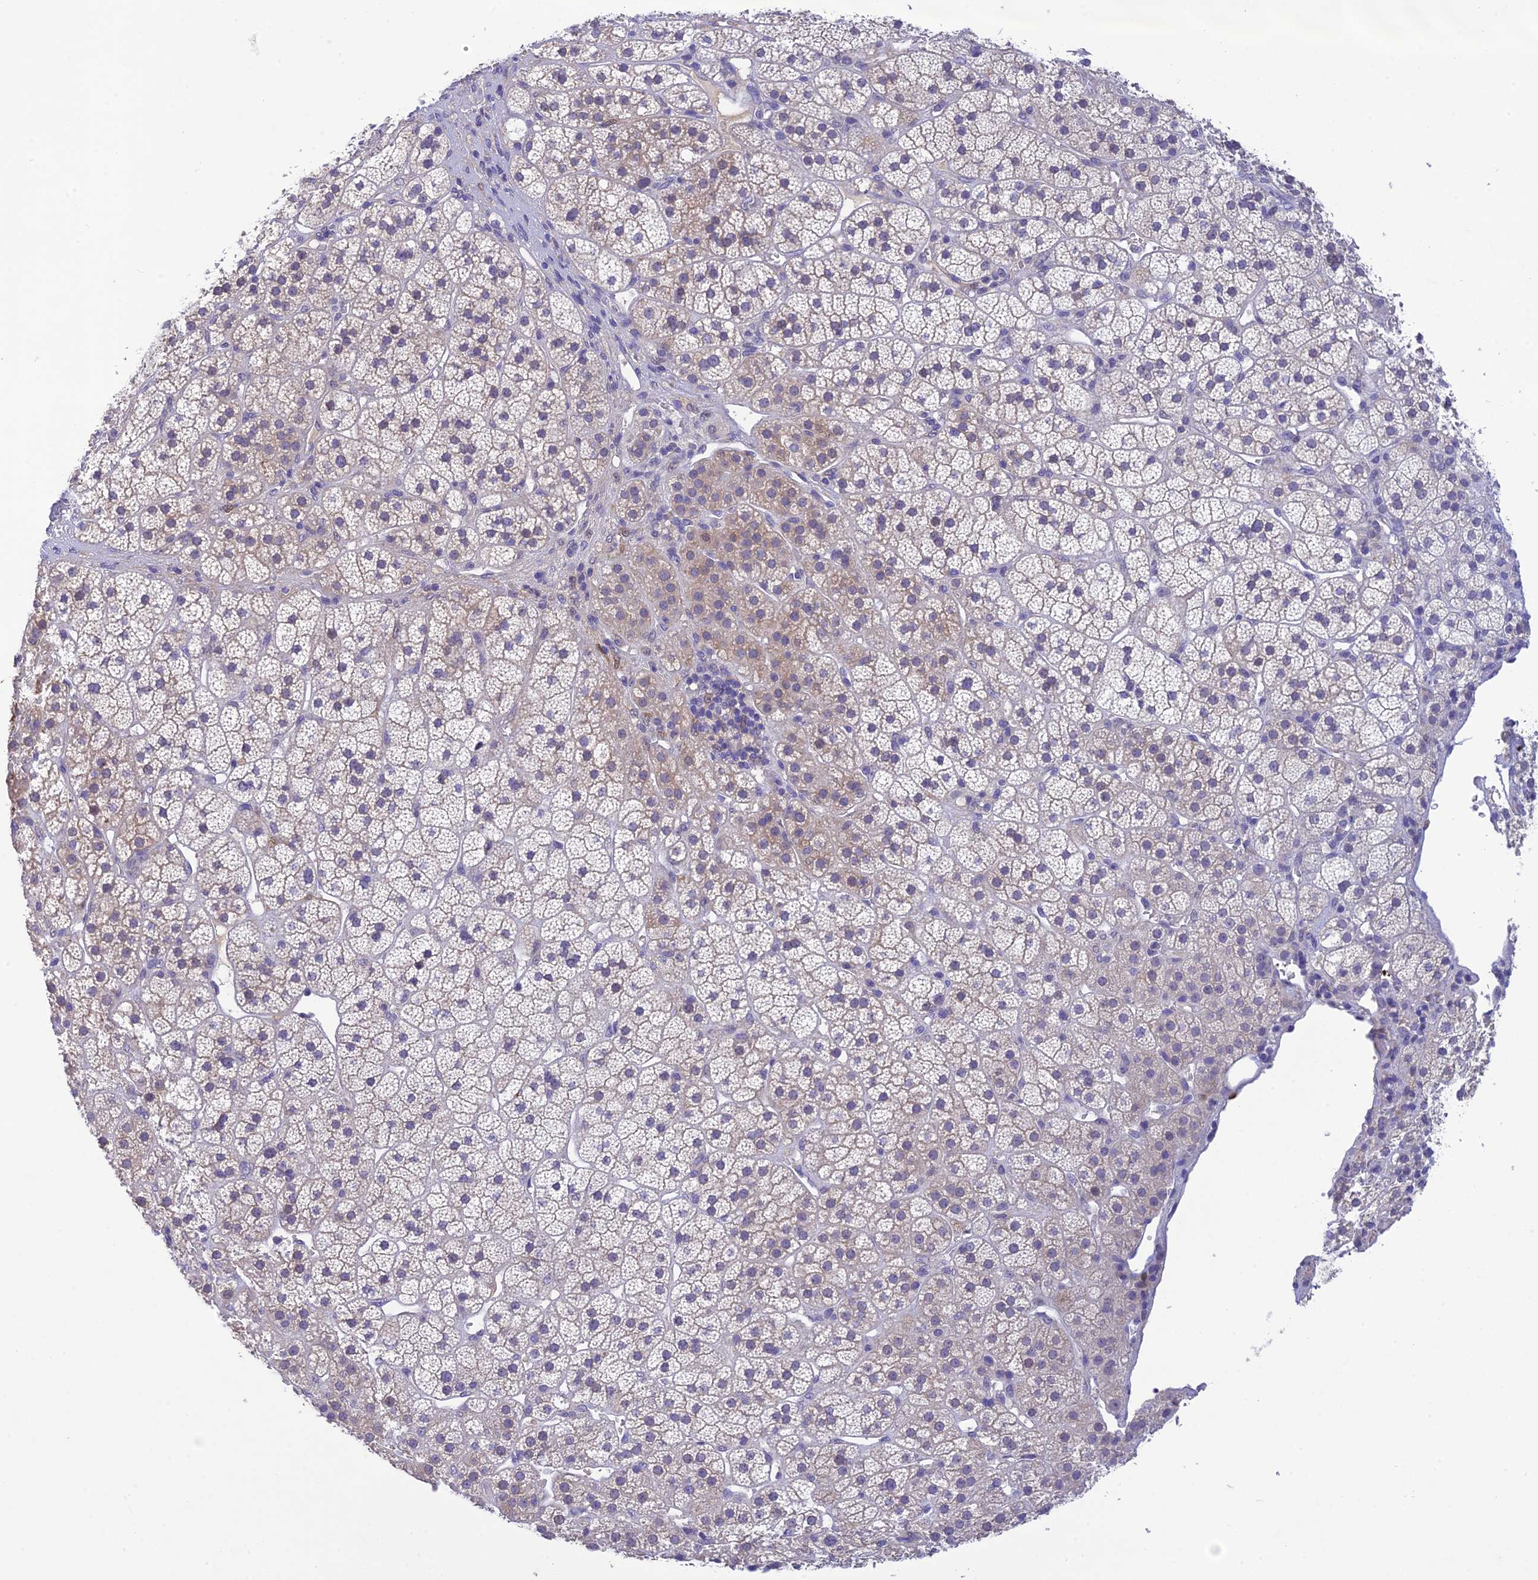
{"staining": {"intensity": "weak", "quantity": "<25%", "location": "cytoplasmic/membranous"}, "tissue": "adrenal gland", "cell_type": "Glandular cells", "image_type": "normal", "snomed": [{"axis": "morphology", "description": "Normal tissue, NOS"}, {"axis": "topography", "description": "Adrenal gland"}], "caption": "Photomicrograph shows no significant protein staining in glandular cells of normal adrenal gland. Nuclei are stained in blue.", "gene": "XPO7", "patient": {"sex": "female", "age": 70}}